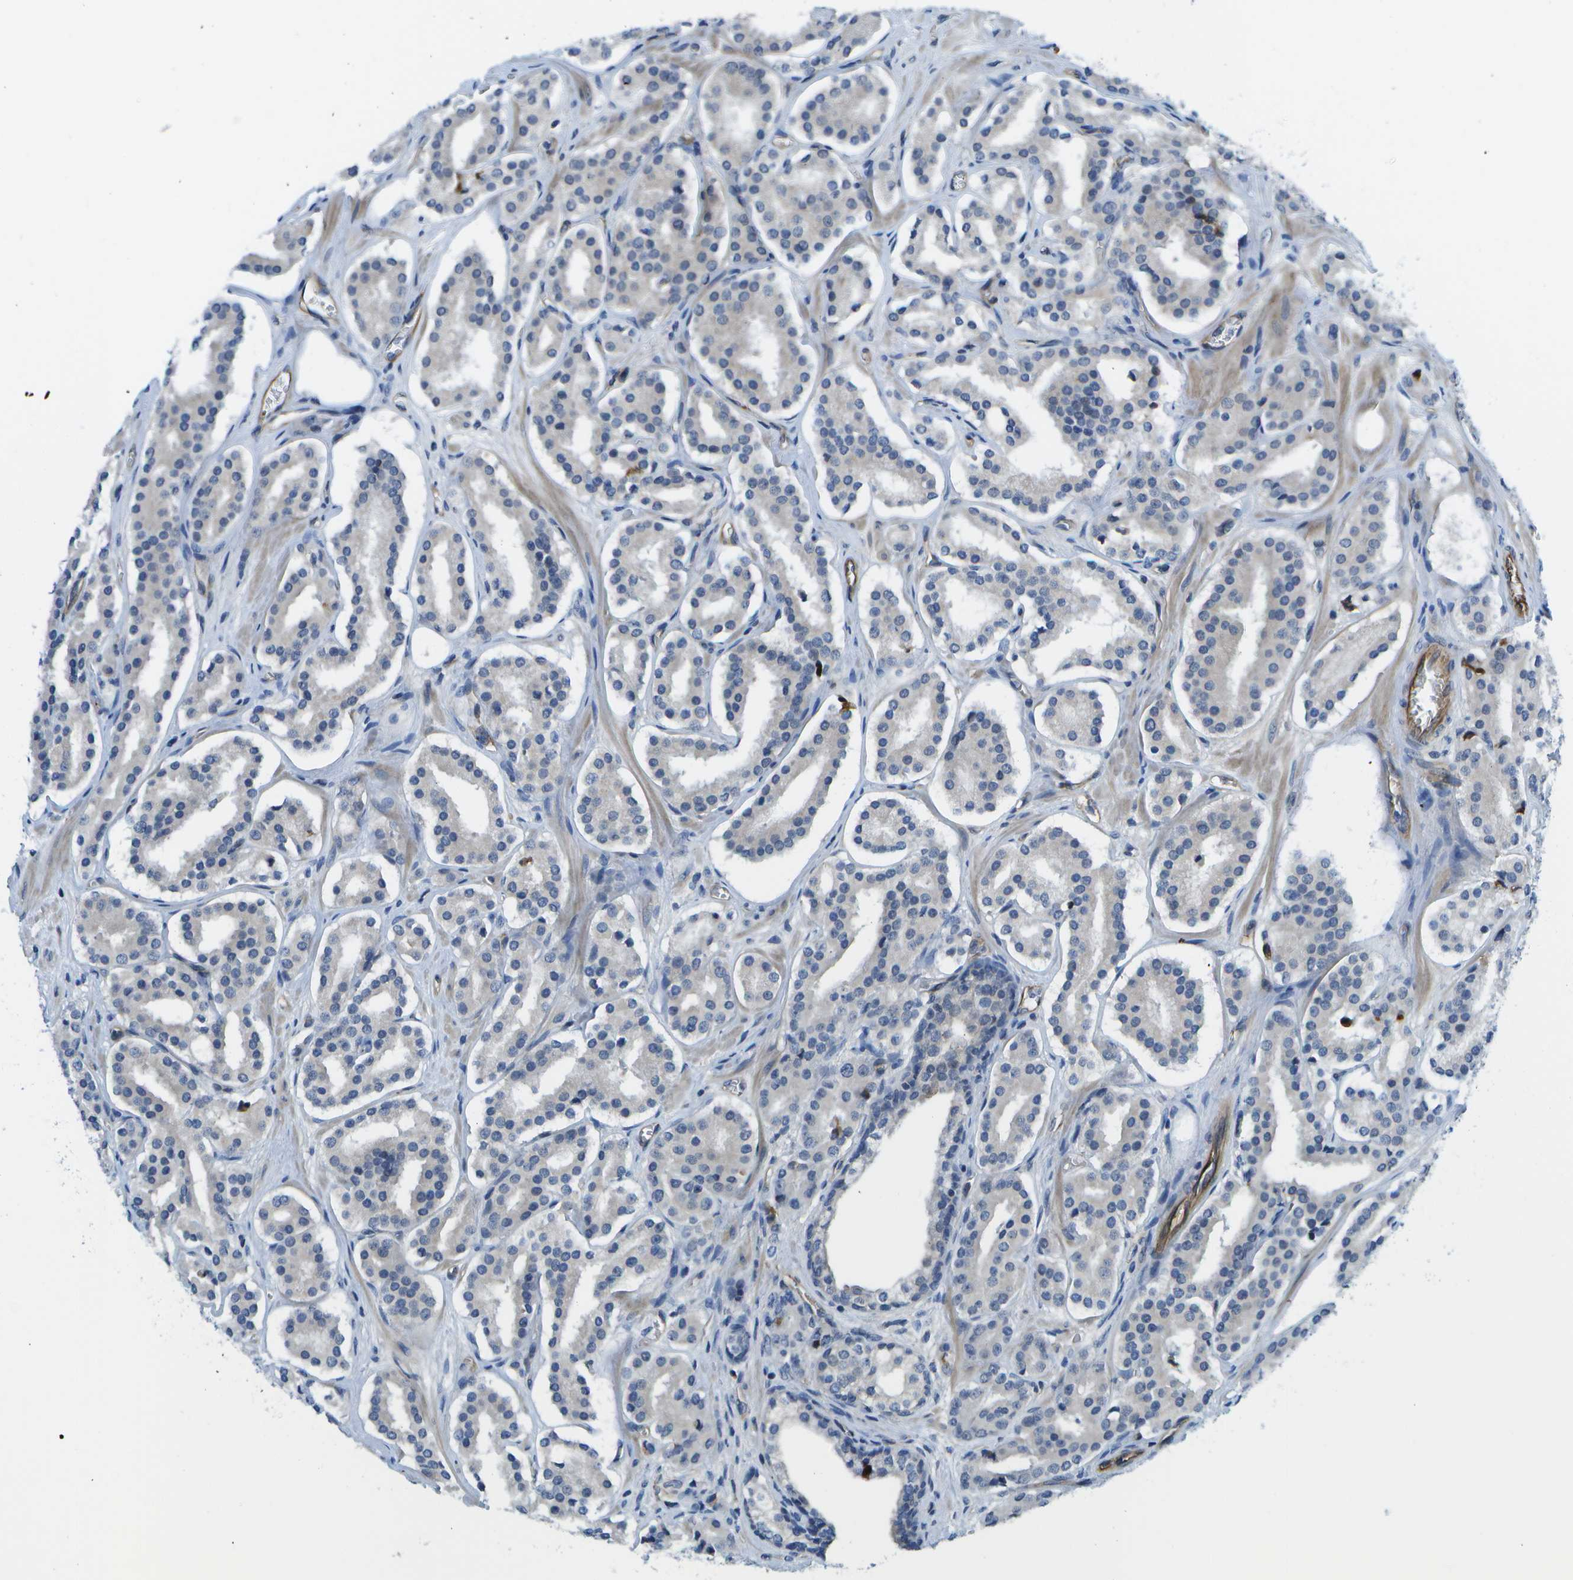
{"staining": {"intensity": "negative", "quantity": "none", "location": "none"}, "tissue": "prostate cancer", "cell_type": "Tumor cells", "image_type": "cancer", "snomed": [{"axis": "morphology", "description": "Adenocarcinoma, High grade"}, {"axis": "topography", "description": "Prostate"}], "caption": "IHC micrograph of neoplastic tissue: human prostate adenocarcinoma (high-grade) stained with DAB (3,3'-diaminobenzidine) displays no significant protein expression in tumor cells. (Stains: DAB immunohistochemistry with hematoxylin counter stain, Microscopy: brightfield microscopy at high magnification).", "gene": "KIAA0040", "patient": {"sex": "male", "age": 60}}